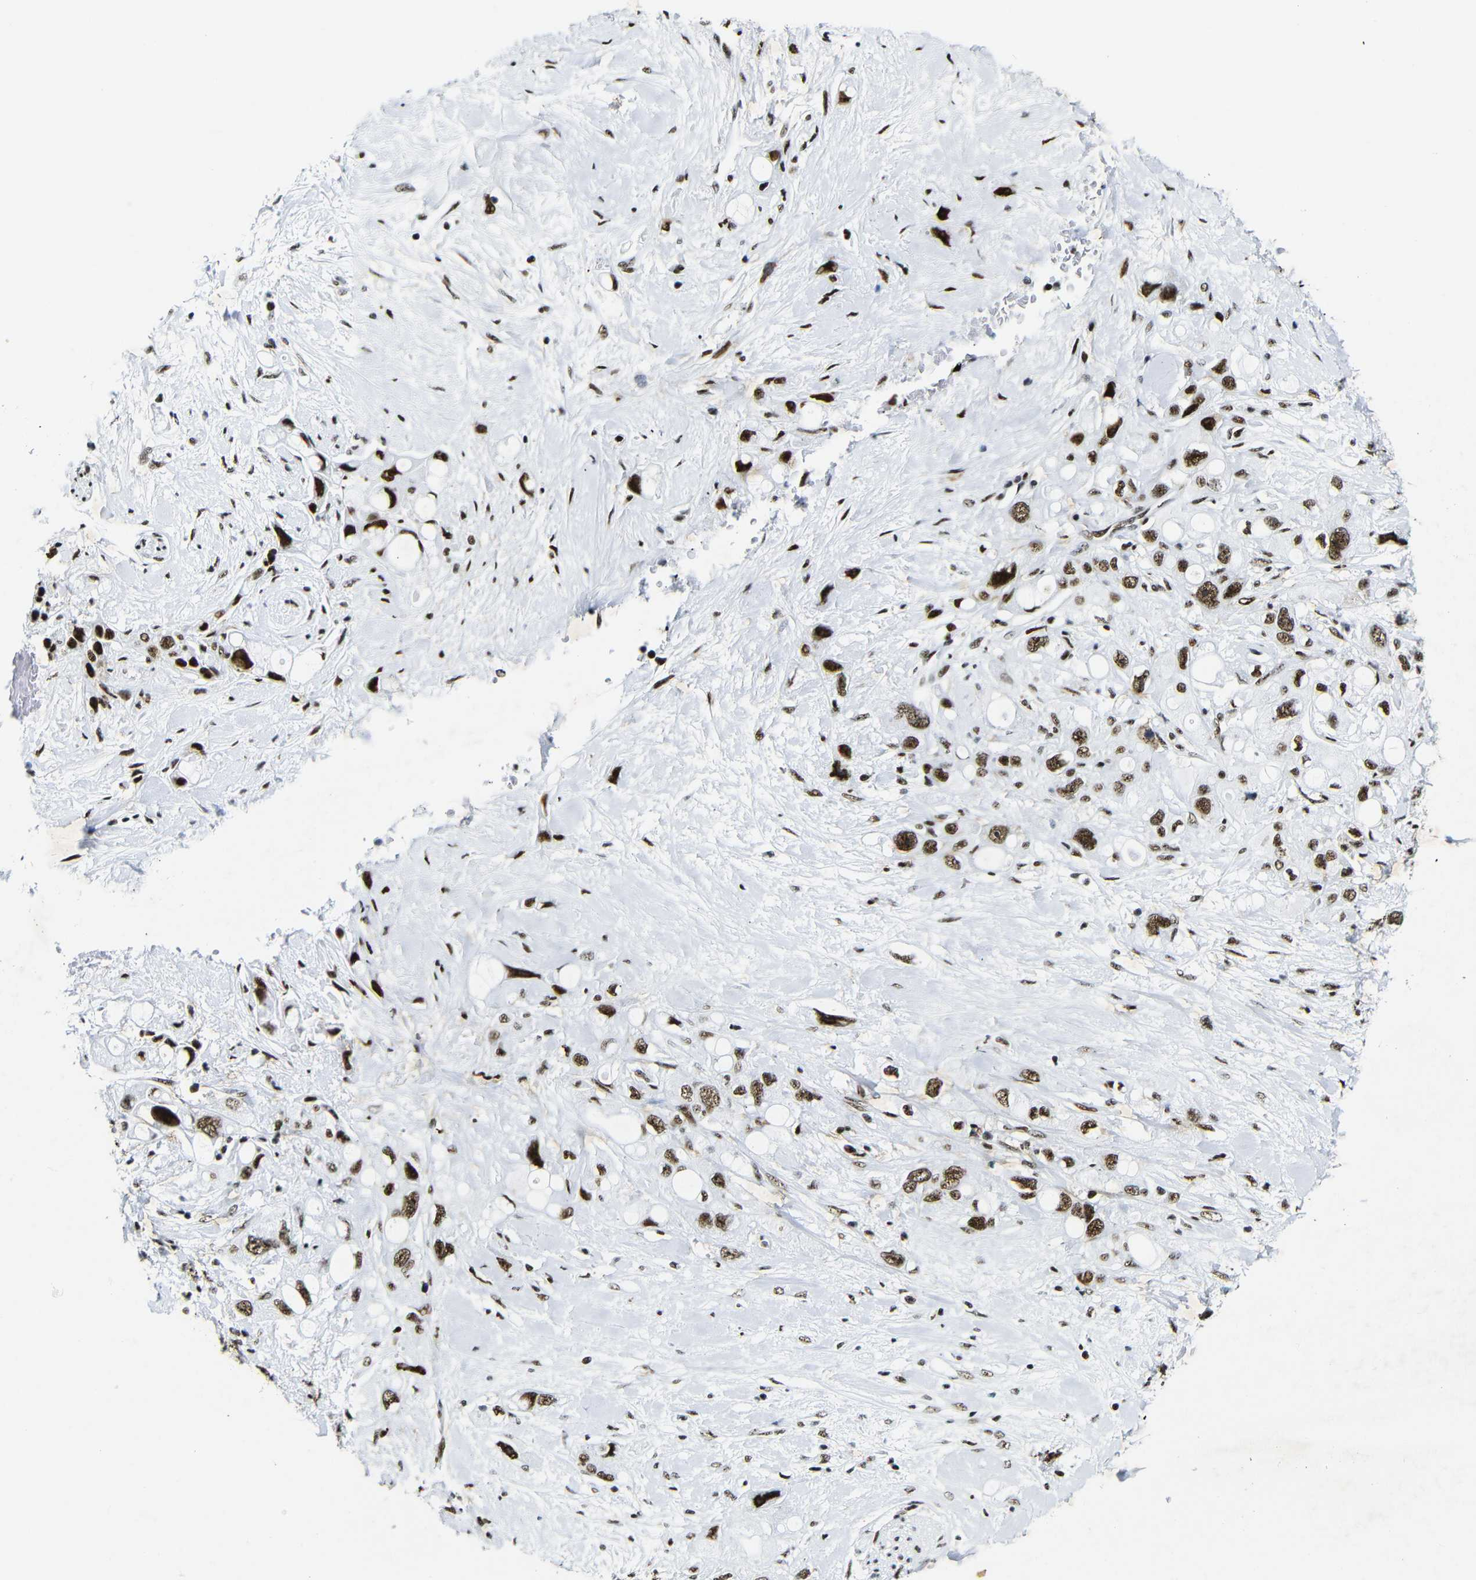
{"staining": {"intensity": "strong", "quantity": ">75%", "location": "nuclear"}, "tissue": "pancreatic cancer", "cell_type": "Tumor cells", "image_type": "cancer", "snomed": [{"axis": "morphology", "description": "Adenocarcinoma, NOS"}, {"axis": "topography", "description": "Pancreas"}], "caption": "A brown stain labels strong nuclear staining of a protein in pancreatic cancer tumor cells.", "gene": "SRSF1", "patient": {"sex": "female", "age": 56}}